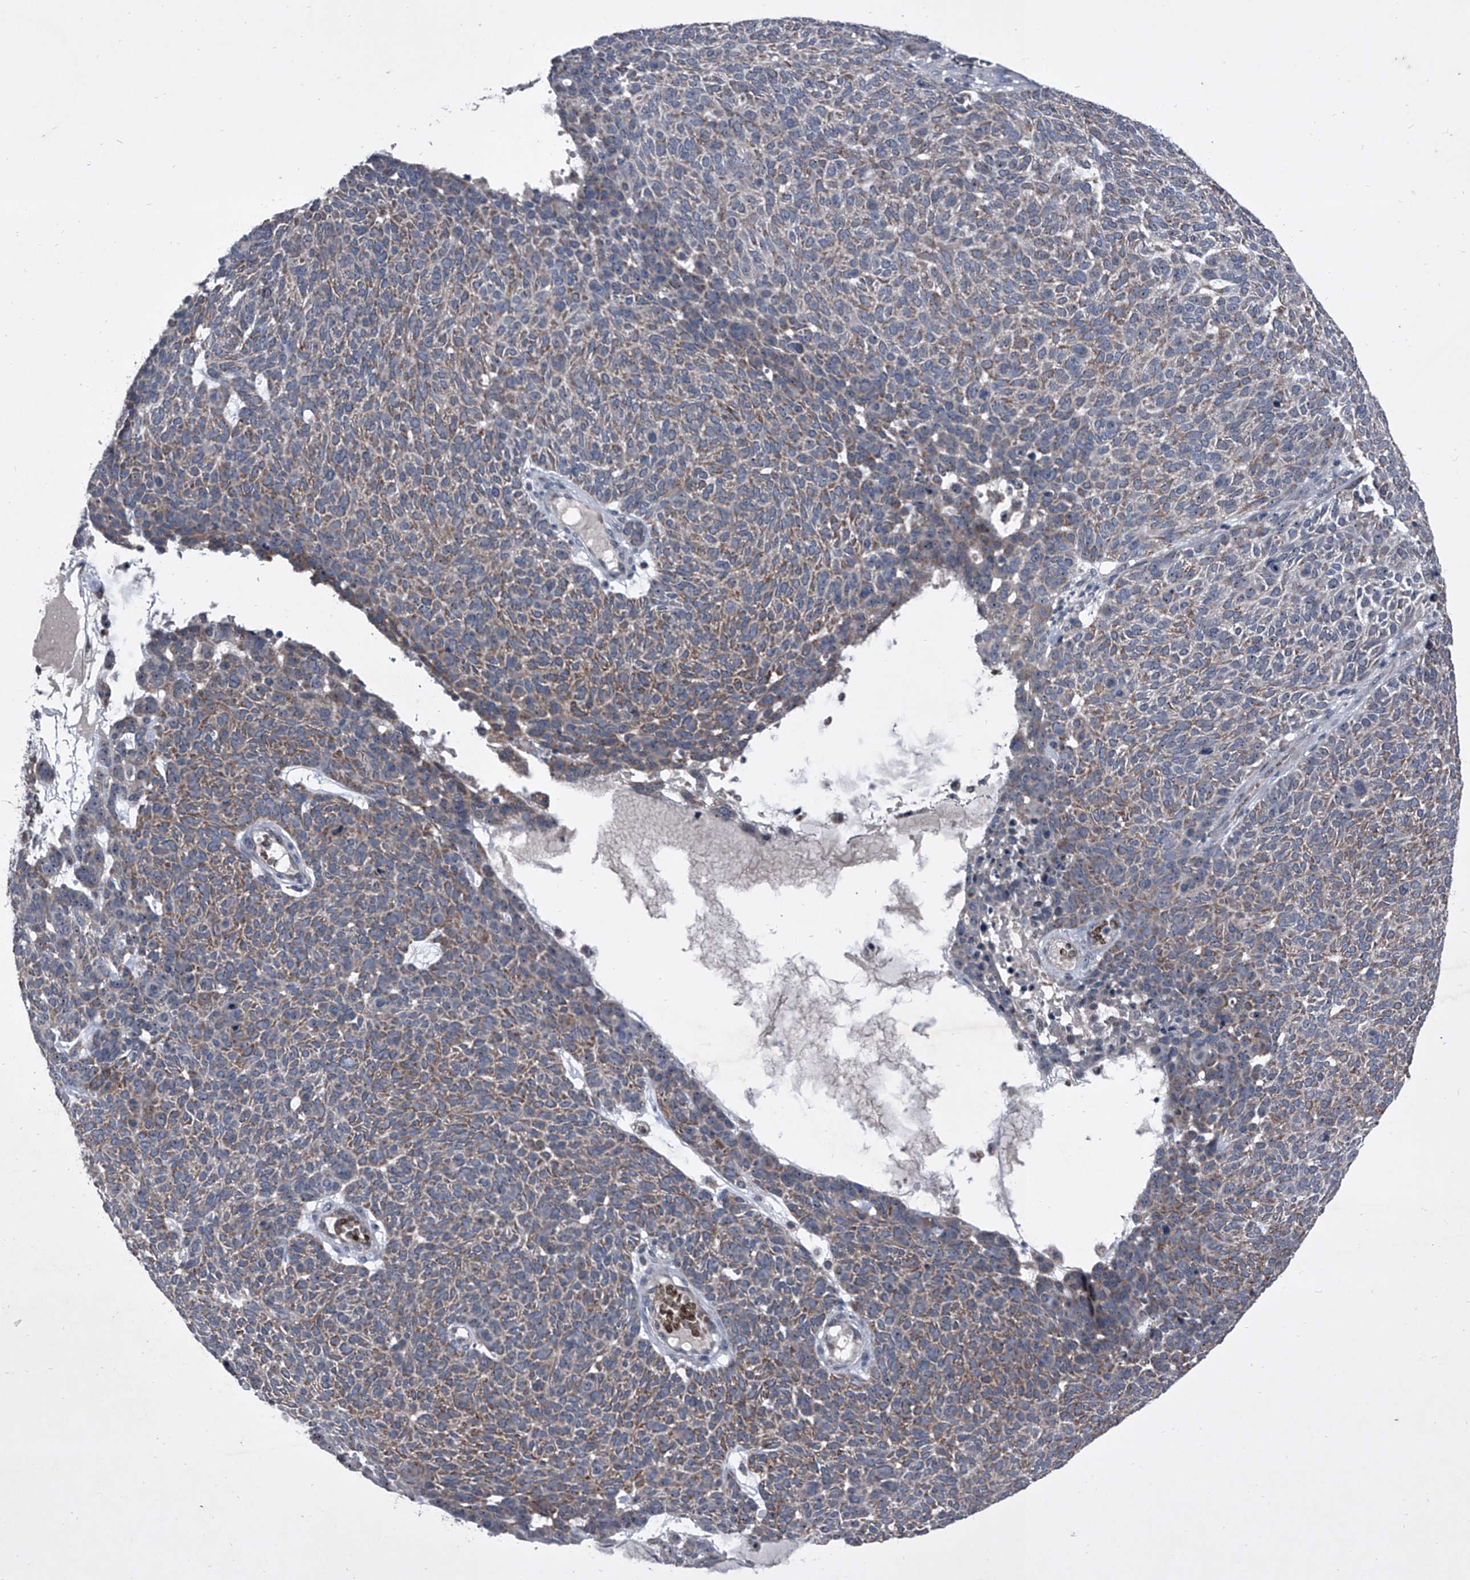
{"staining": {"intensity": "weak", "quantity": ">75%", "location": "cytoplasmic/membranous"}, "tissue": "skin cancer", "cell_type": "Tumor cells", "image_type": "cancer", "snomed": [{"axis": "morphology", "description": "Squamous cell carcinoma, NOS"}, {"axis": "topography", "description": "Skin"}], "caption": "Skin cancer (squamous cell carcinoma) stained for a protein (brown) demonstrates weak cytoplasmic/membranous positive positivity in approximately >75% of tumor cells.", "gene": "CEP85L", "patient": {"sex": "female", "age": 90}}